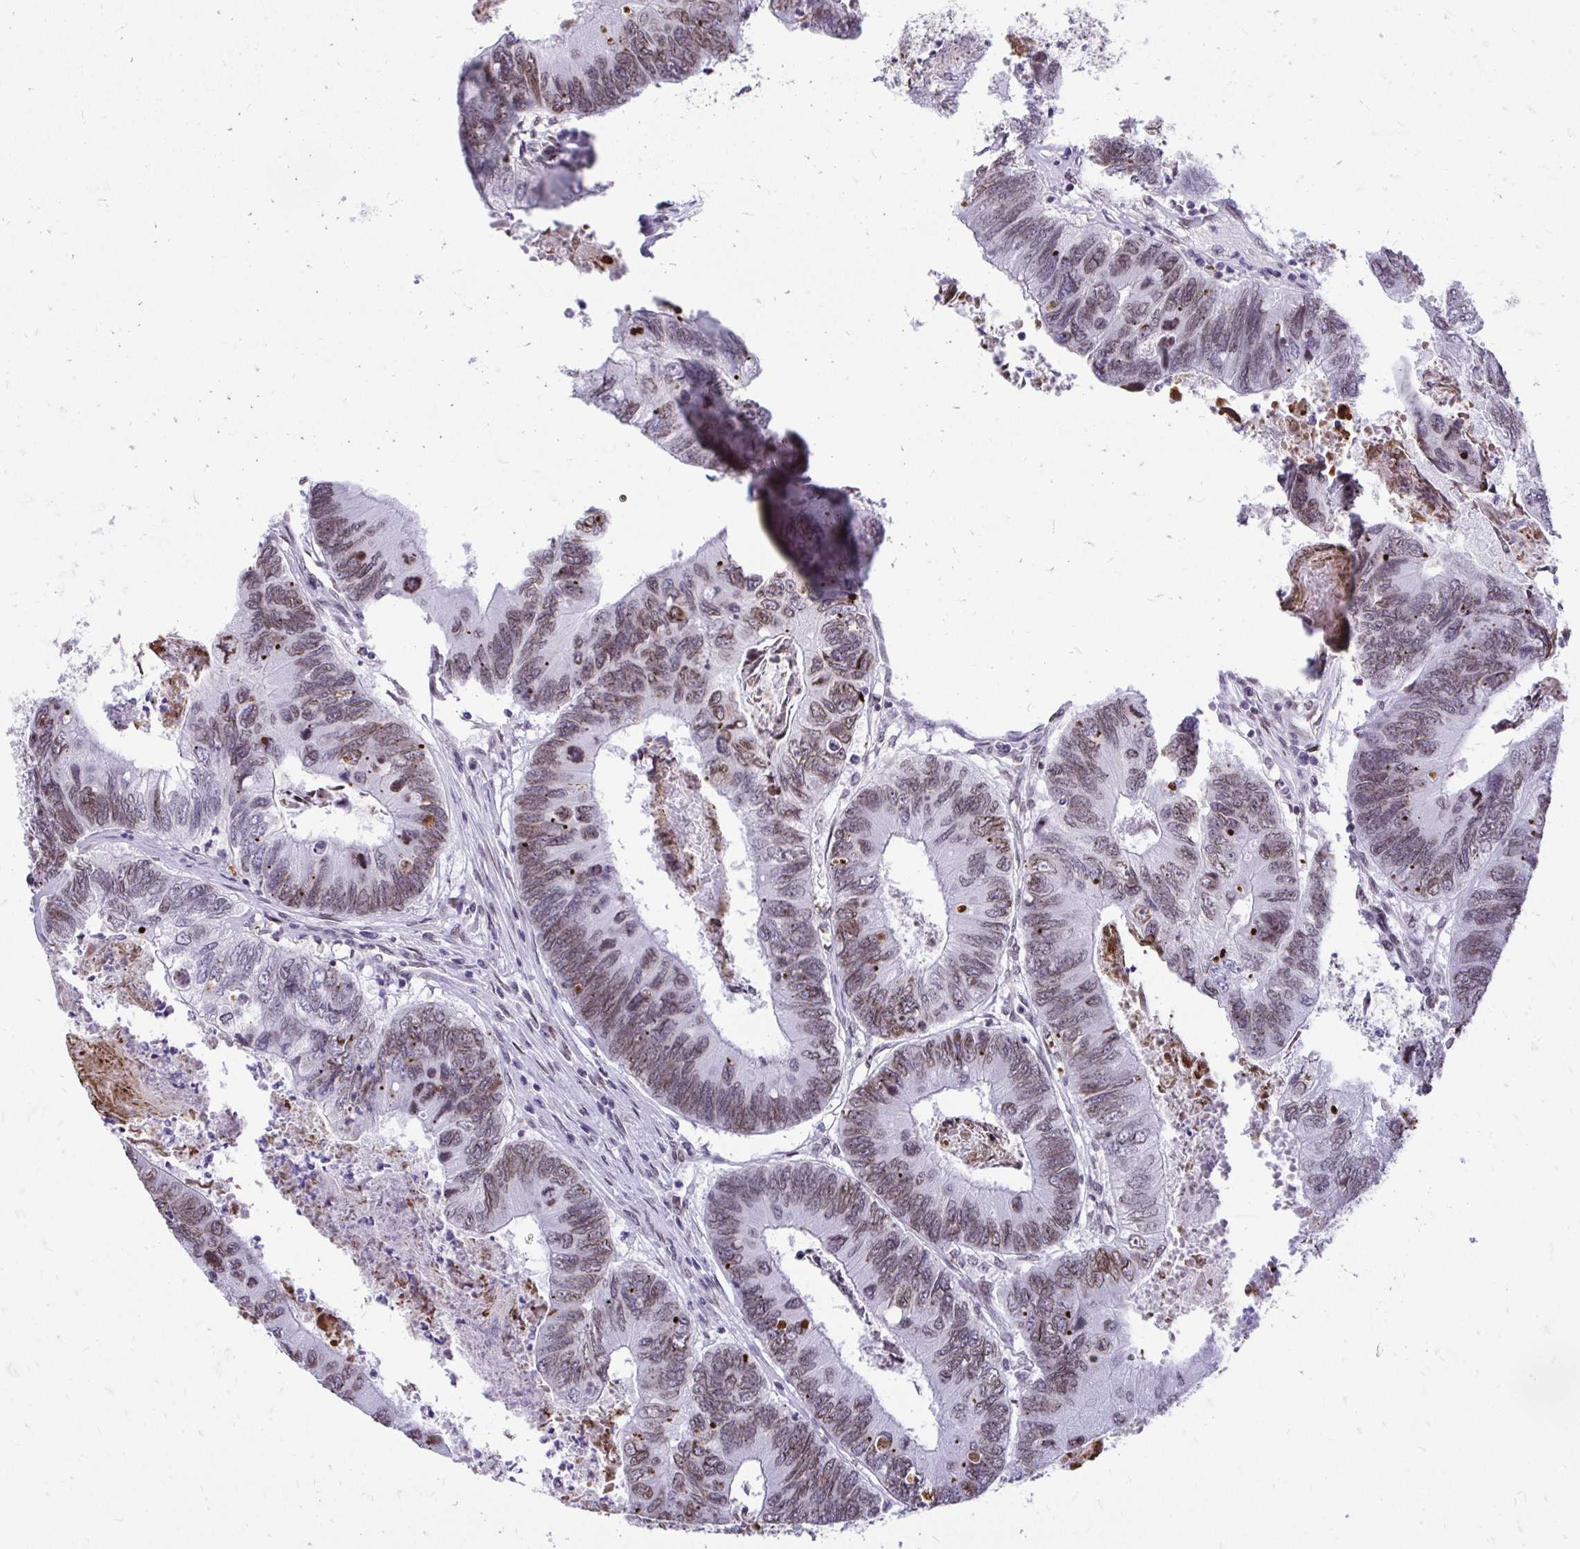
{"staining": {"intensity": "weak", "quantity": ">75%", "location": "nuclear"}, "tissue": "colorectal cancer", "cell_type": "Tumor cells", "image_type": "cancer", "snomed": [{"axis": "morphology", "description": "Adenocarcinoma, NOS"}, {"axis": "topography", "description": "Colon"}], "caption": "Approximately >75% of tumor cells in adenocarcinoma (colorectal) display weak nuclear protein expression as visualized by brown immunohistochemical staining.", "gene": "BANF1", "patient": {"sex": "female", "age": 67}}